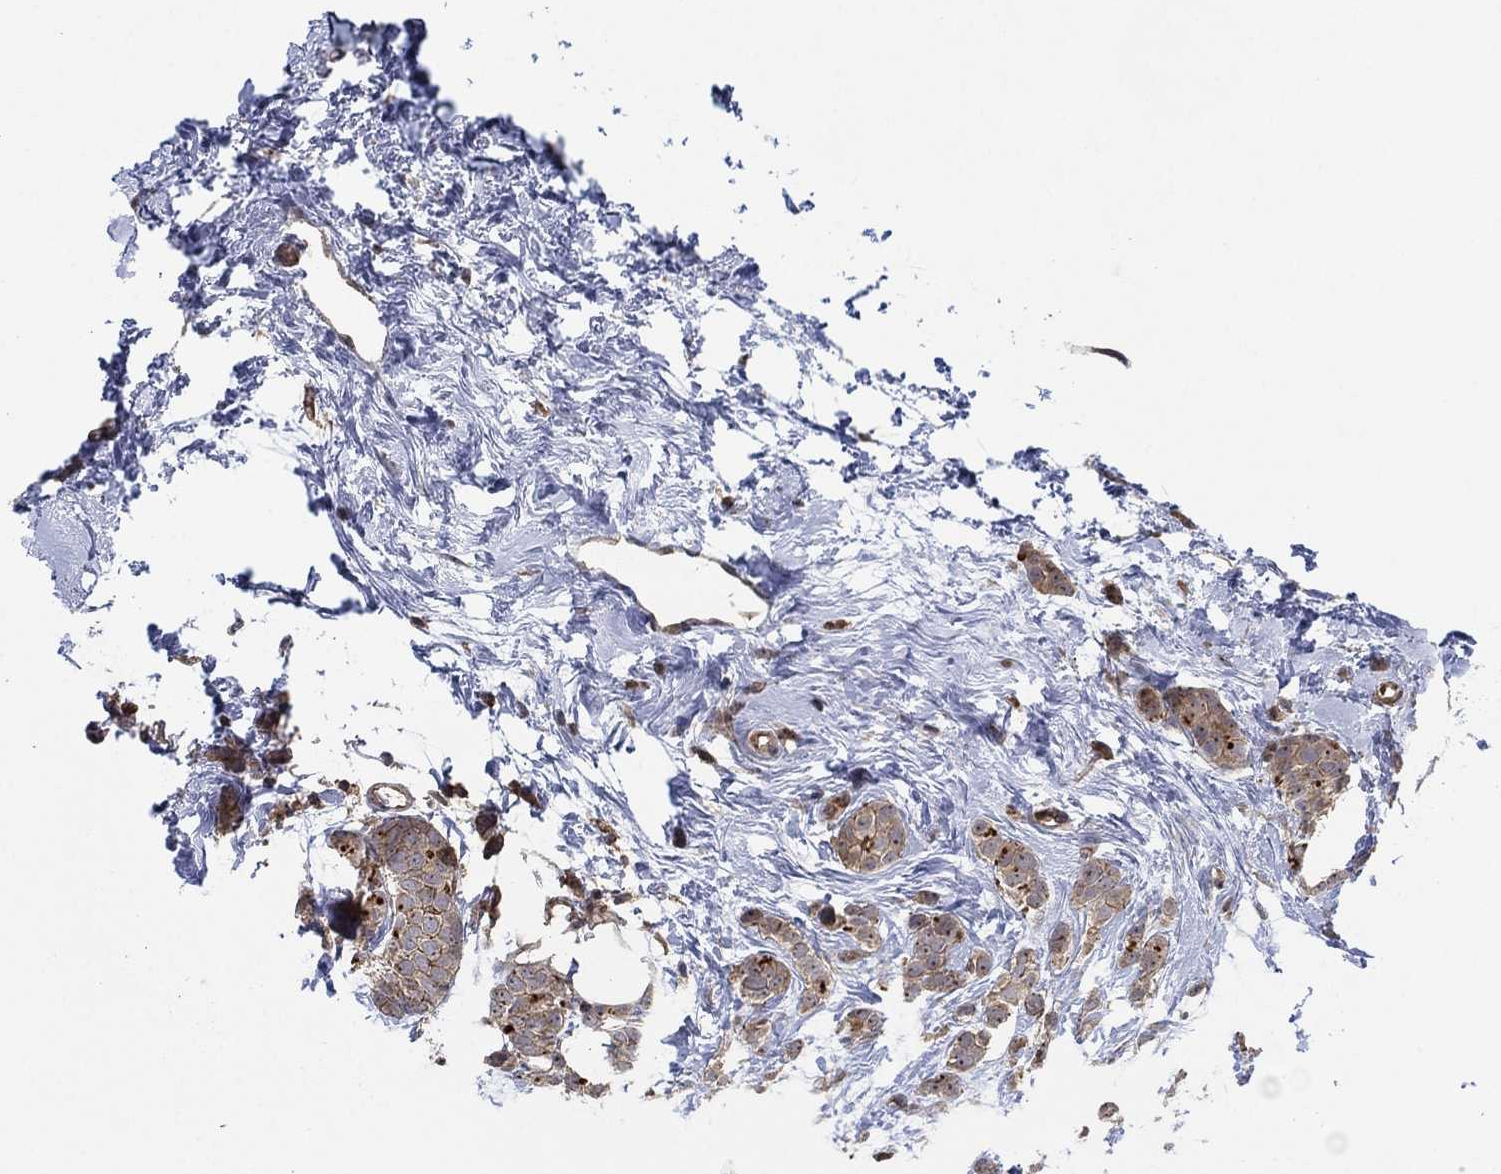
{"staining": {"intensity": "weak", "quantity": "<25%", "location": "cytoplasmic/membranous"}, "tissue": "breast cancer", "cell_type": "Tumor cells", "image_type": "cancer", "snomed": [{"axis": "morphology", "description": "Lobular carcinoma"}, {"axis": "topography", "description": "Breast"}], "caption": "Tumor cells are negative for protein expression in human breast lobular carcinoma.", "gene": "TMCO1", "patient": {"sex": "female", "age": 49}}